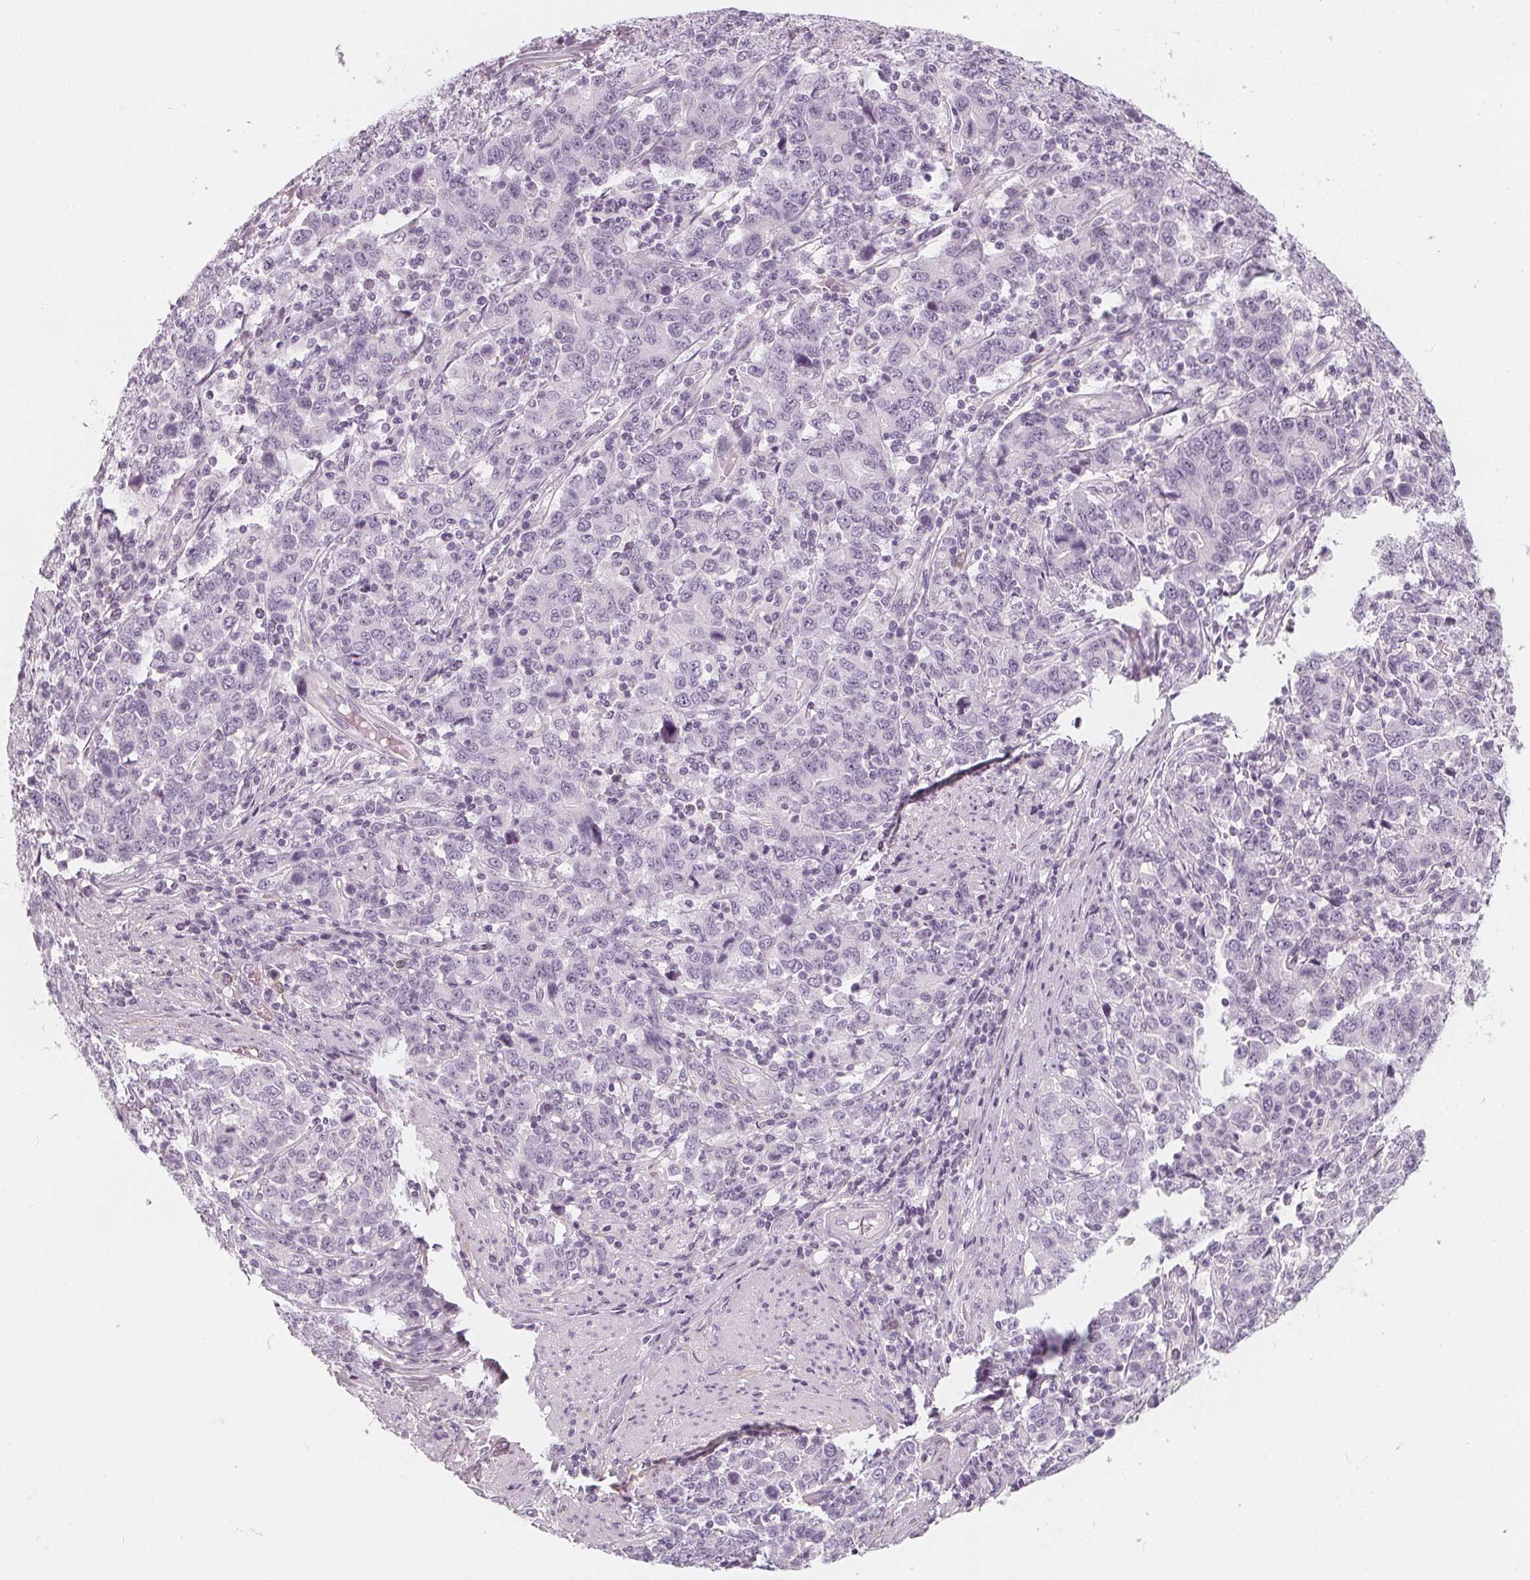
{"staining": {"intensity": "negative", "quantity": "none", "location": "none"}, "tissue": "stomach cancer", "cell_type": "Tumor cells", "image_type": "cancer", "snomed": [{"axis": "morphology", "description": "Adenocarcinoma, NOS"}, {"axis": "topography", "description": "Stomach, upper"}], "caption": "Stomach cancer was stained to show a protein in brown. There is no significant staining in tumor cells.", "gene": "MAP1A", "patient": {"sex": "male", "age": 69}}